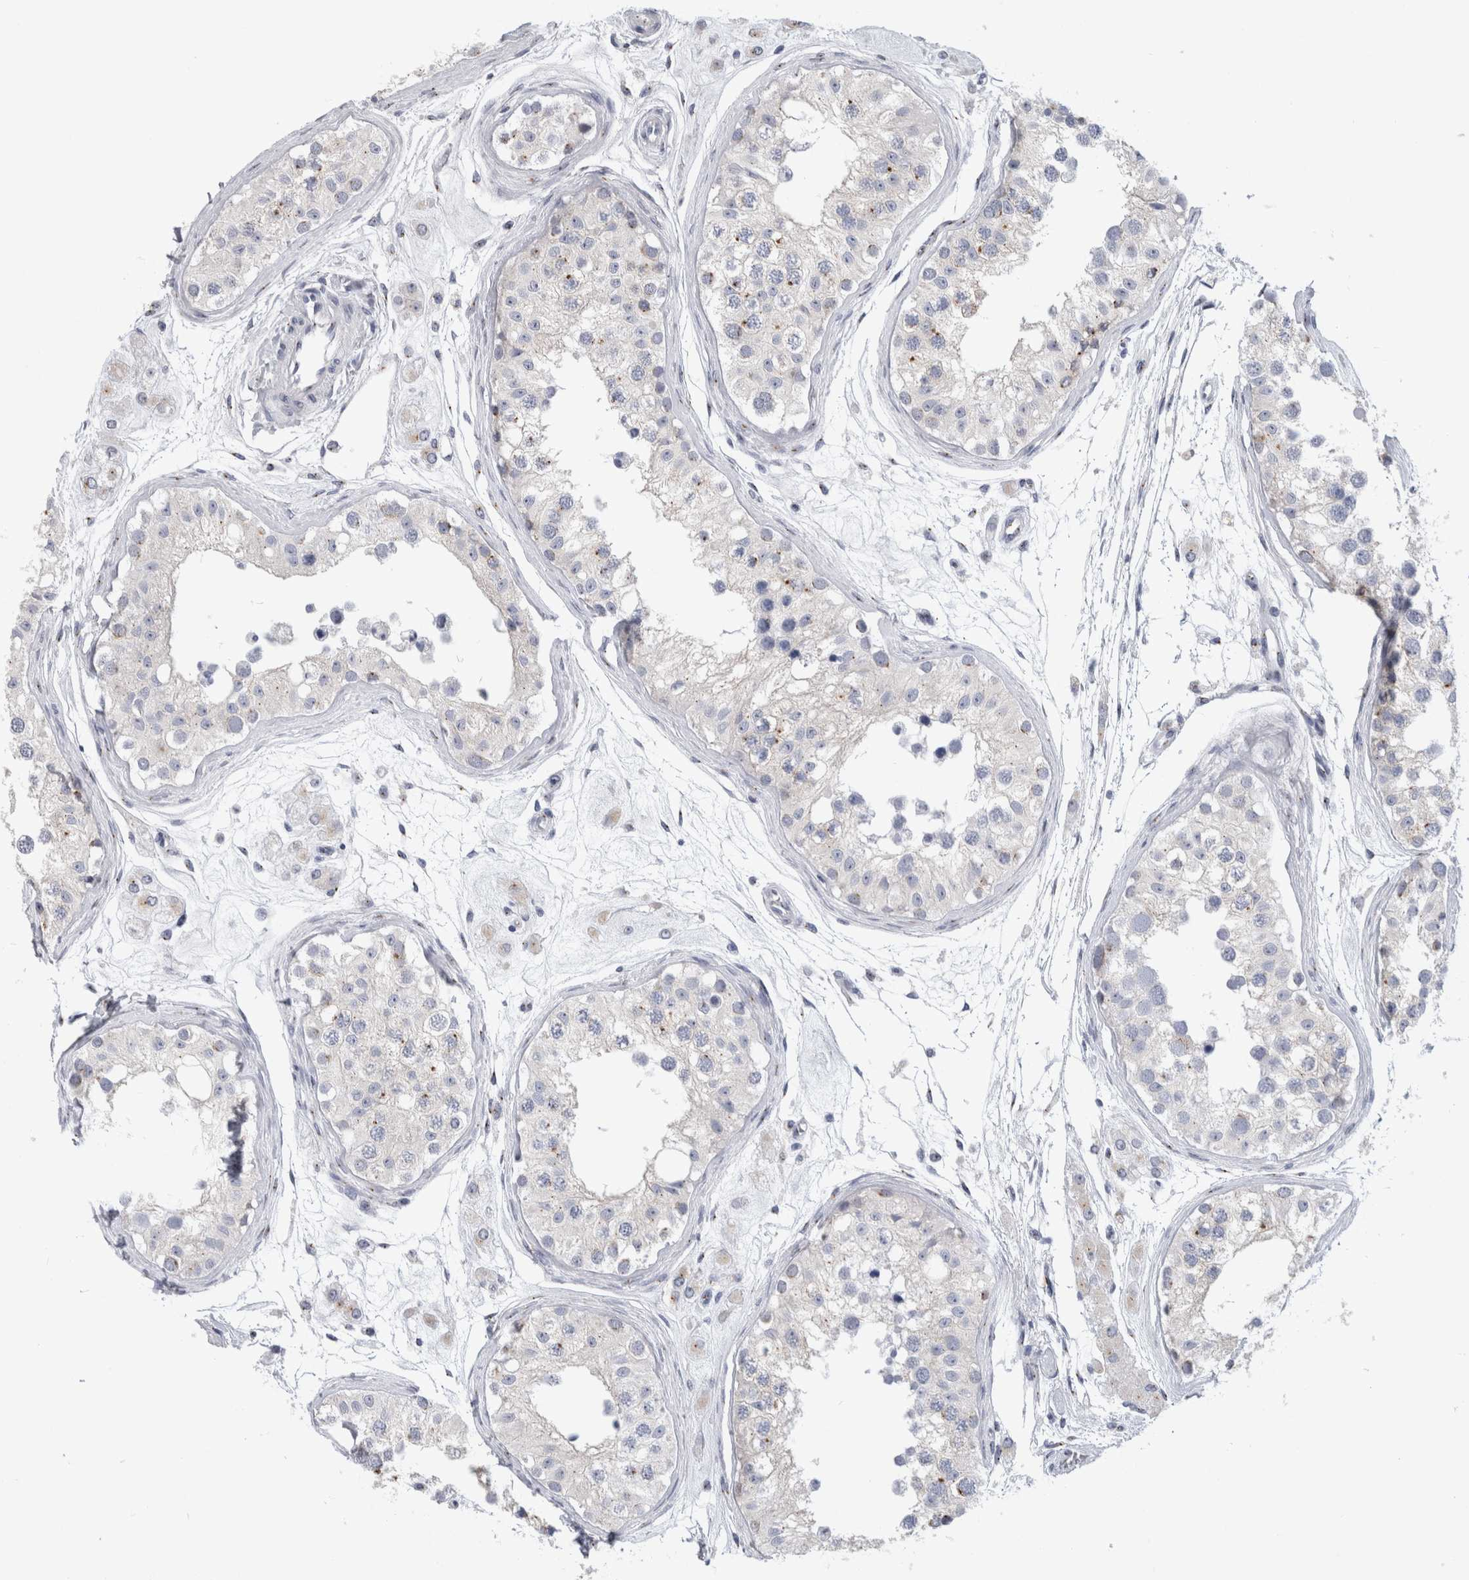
{"staining": {"intensity": "weak", "quantity": "25%-75%", "location": "cytoplasmic/membranous"}, "tissue": "testis", "cell_type": "Cells in seminiferous ducts", "image_type": "normal", "snomed": [{"axis": "morphology", "description": "Normal tissue, NOS"}, {"axis": "morphology", "description": "Adenocarcinoma, metastatic, NOS"}, {"axis": "topography", "description": "Testis"}], "caption": "This histopathology image shows unremarkable testis stained with IHC to label a protein in brown. The cytoplasmic/membranous of cells in seminiferous ducts show weak positivity for the protein. Nuclei are counter-stained blue.", "gene": "AKAP9", "patient": {"sex": "male", "age": 26}}